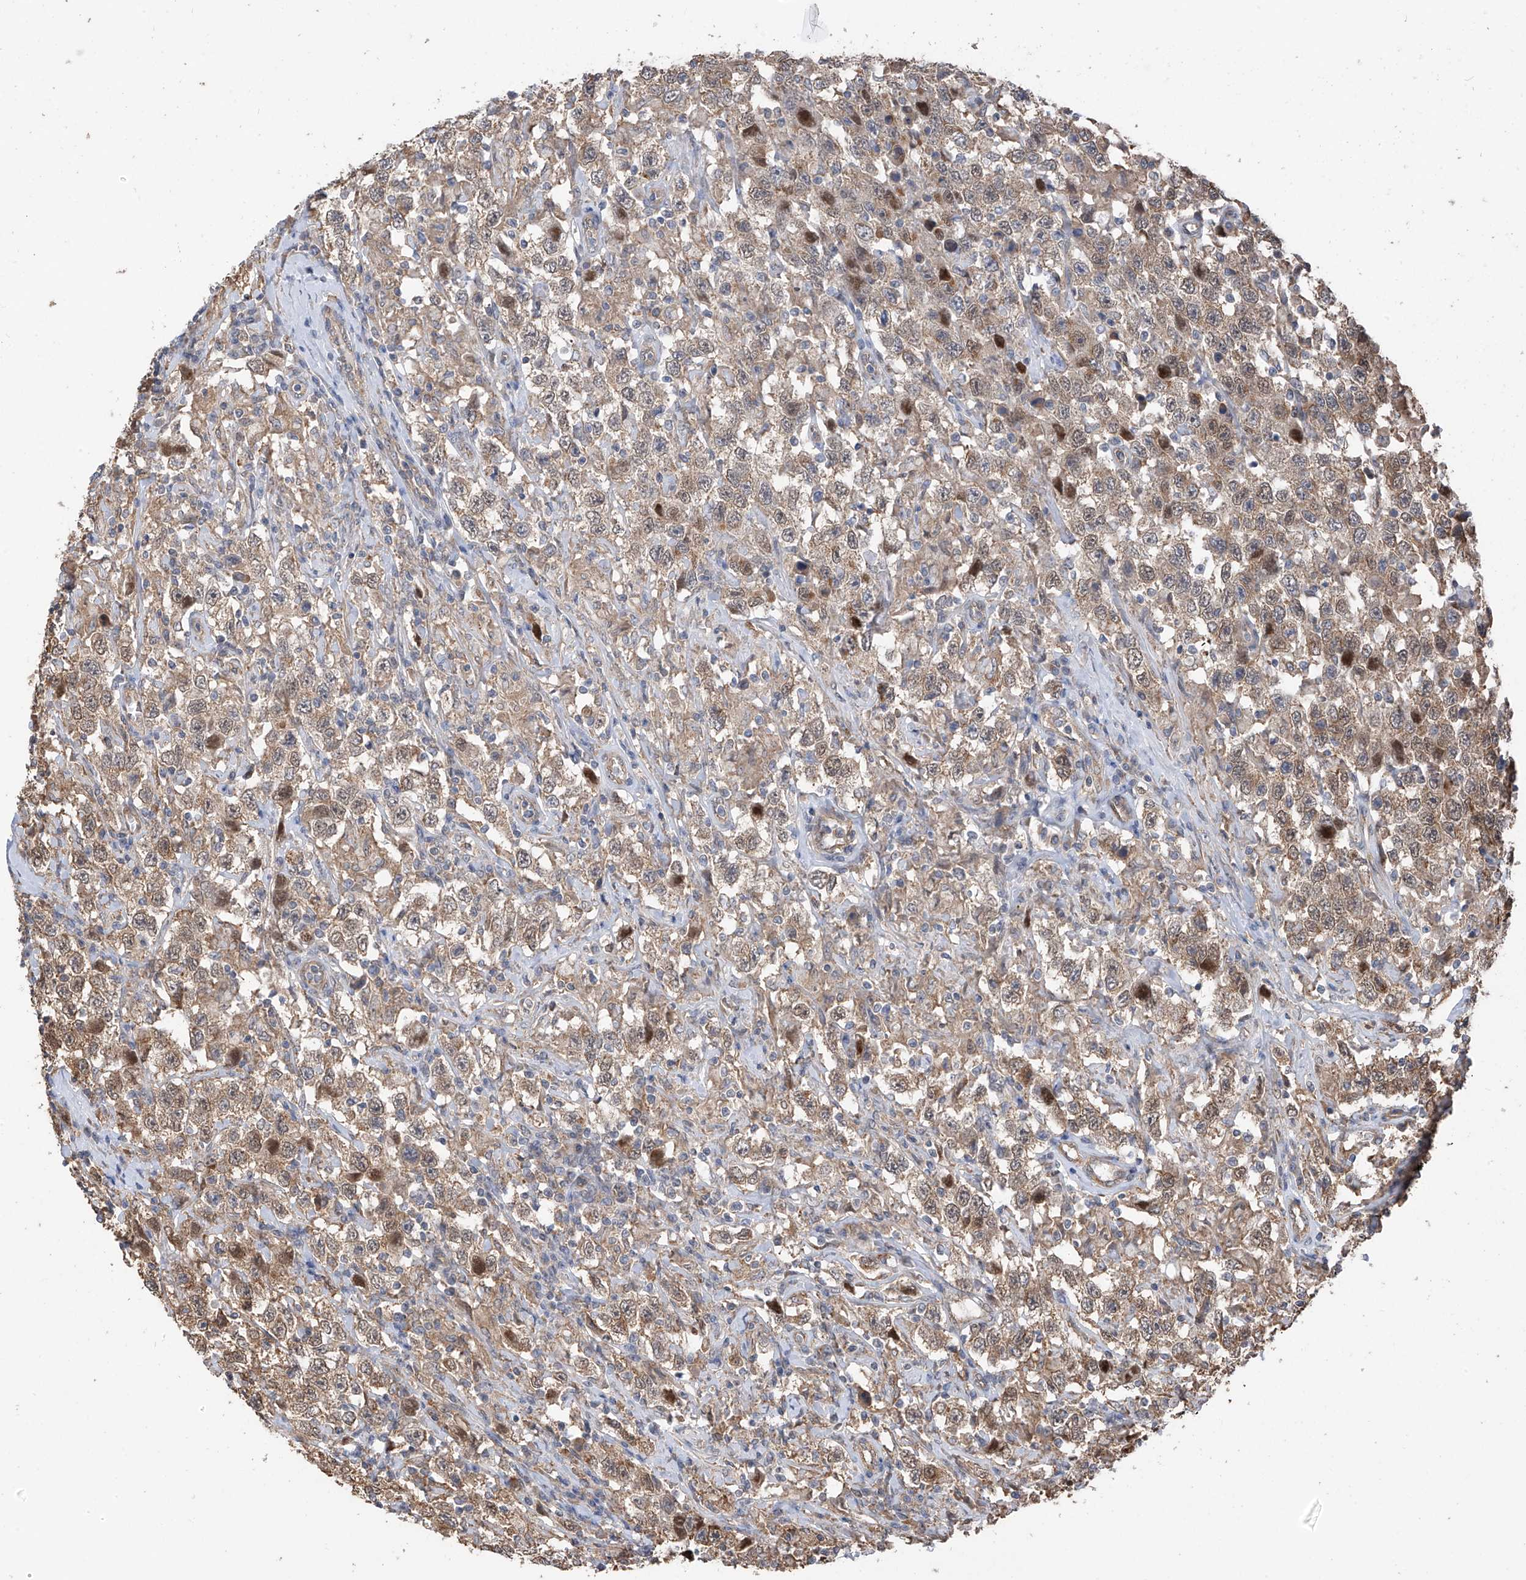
{"staining": {"intensity": "moderate", "quantity": ">75%", "location": "cytoplasmic/membranous"}, "tissue": "testis cancer", "cell_type": "Tumor cells", "image_type": "cancer", "snomed": [{"axis": "morphology", "description": "Seminoma, NOS"}, {"axis": "topography", "description": "Testis"}], "caption": "Immunohistochemistry (DAB) staining of testis seminoma reveals moderate cytoplasmic/membranous protein expression in approximately >75% of tumor cells.", "gene": "ZNF189", "patient": {"sex": "male", "age": 41}}